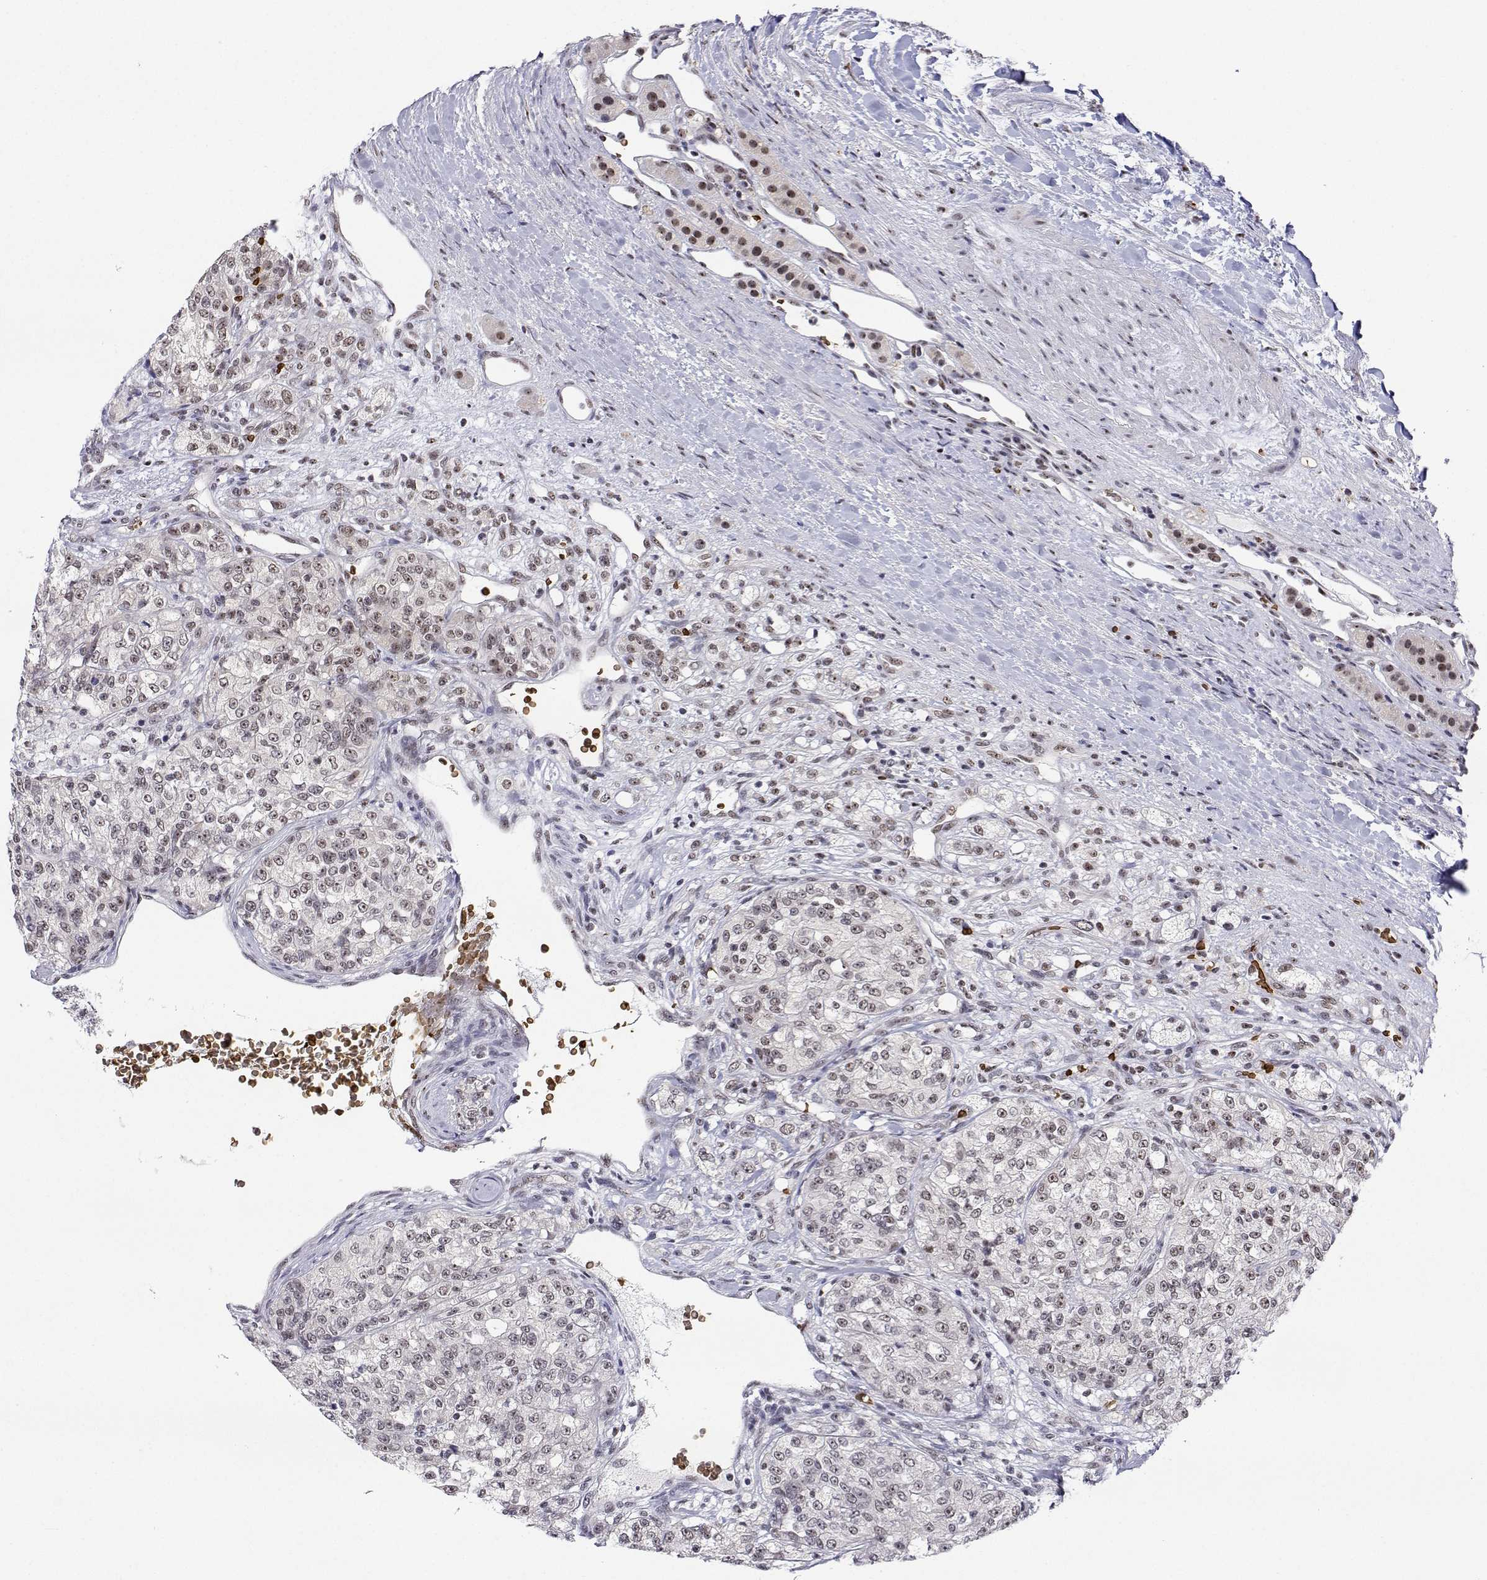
{"staining": {"intensity": "weak", "quantity": "25%-75%", "location": "nuclear"}, "tissue": "renal cancer", "cell_type": "Tumor cells", "image_type": "cancer", "snomed": [{"axis": "morphology", "description": "Adenocarcinoma, NOS"}, {"axis": "topography", "description": "Kidney"}], "caption": "Protein analysis of renal cancer (adenocarcinoma) tissue exhibits weak nuclear positivity in approximately 25%-75% of tumor cells.", "gene": "ADAR", "patient": {"sex": "female", "age": 63}}